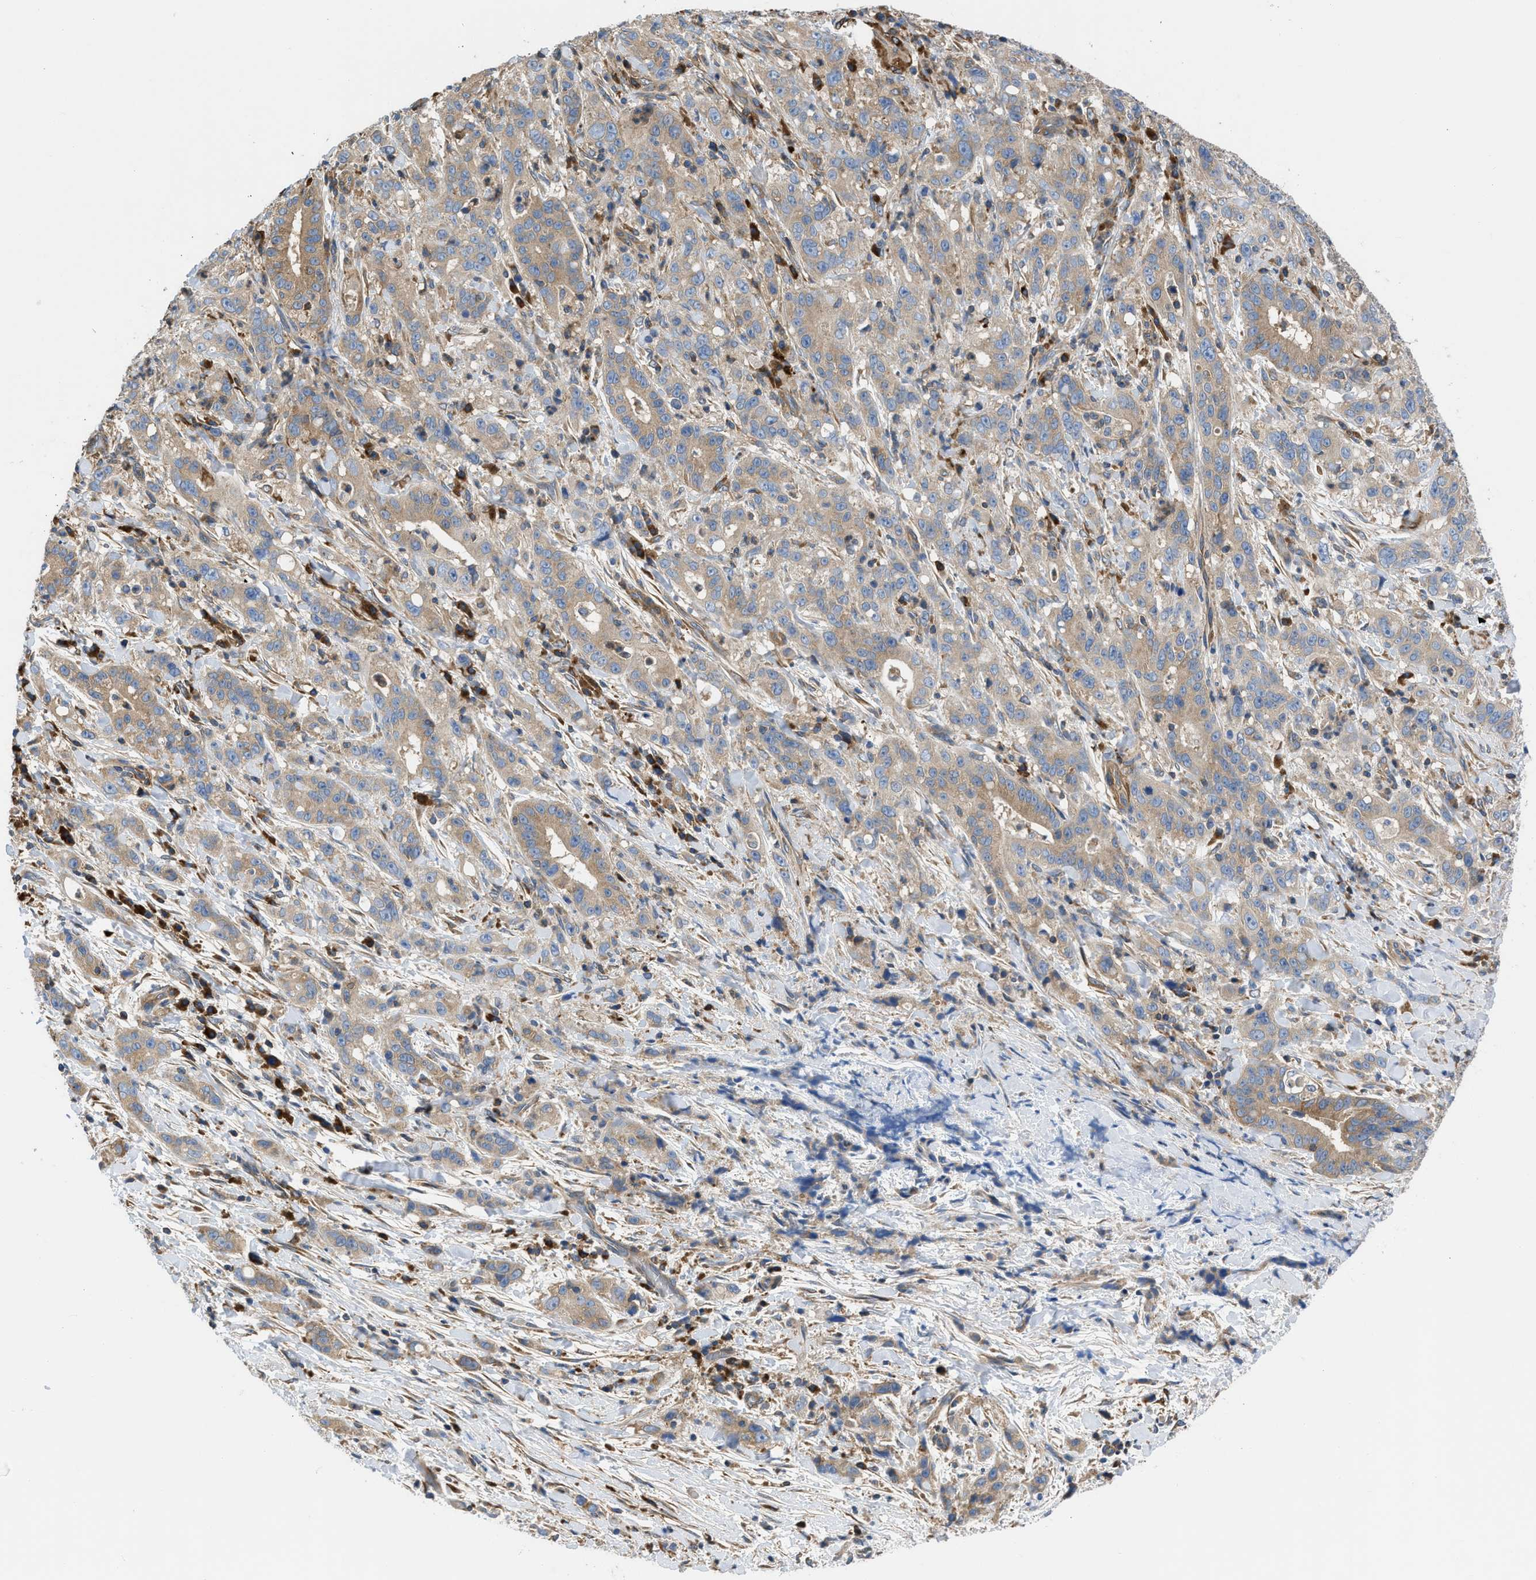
{"staining": {"intensity": "moderate", "quantity": ">75%", "location": "cytoplasmic/membranous"}, "tissue": "liver cancer", "cell_type": "Tumor cells", "image_type": "cancer", "snomed": [{"axis": "morphology", "description": "Cholangiocarcinoma"}, {"axis": "topography", "description": "Liver"}], "caption": "Immunohistochemical staining of human liver cancer (cholangiocarcinoma) demonstrates moderate cytoplasmic/membranous protein staining in approximately >75% of tumor cells. The protein of interest is shown in brown color, while the nuclei are stained blue.", "gene": "CHKB", "patient": {"sex": "female", "age": 38}}